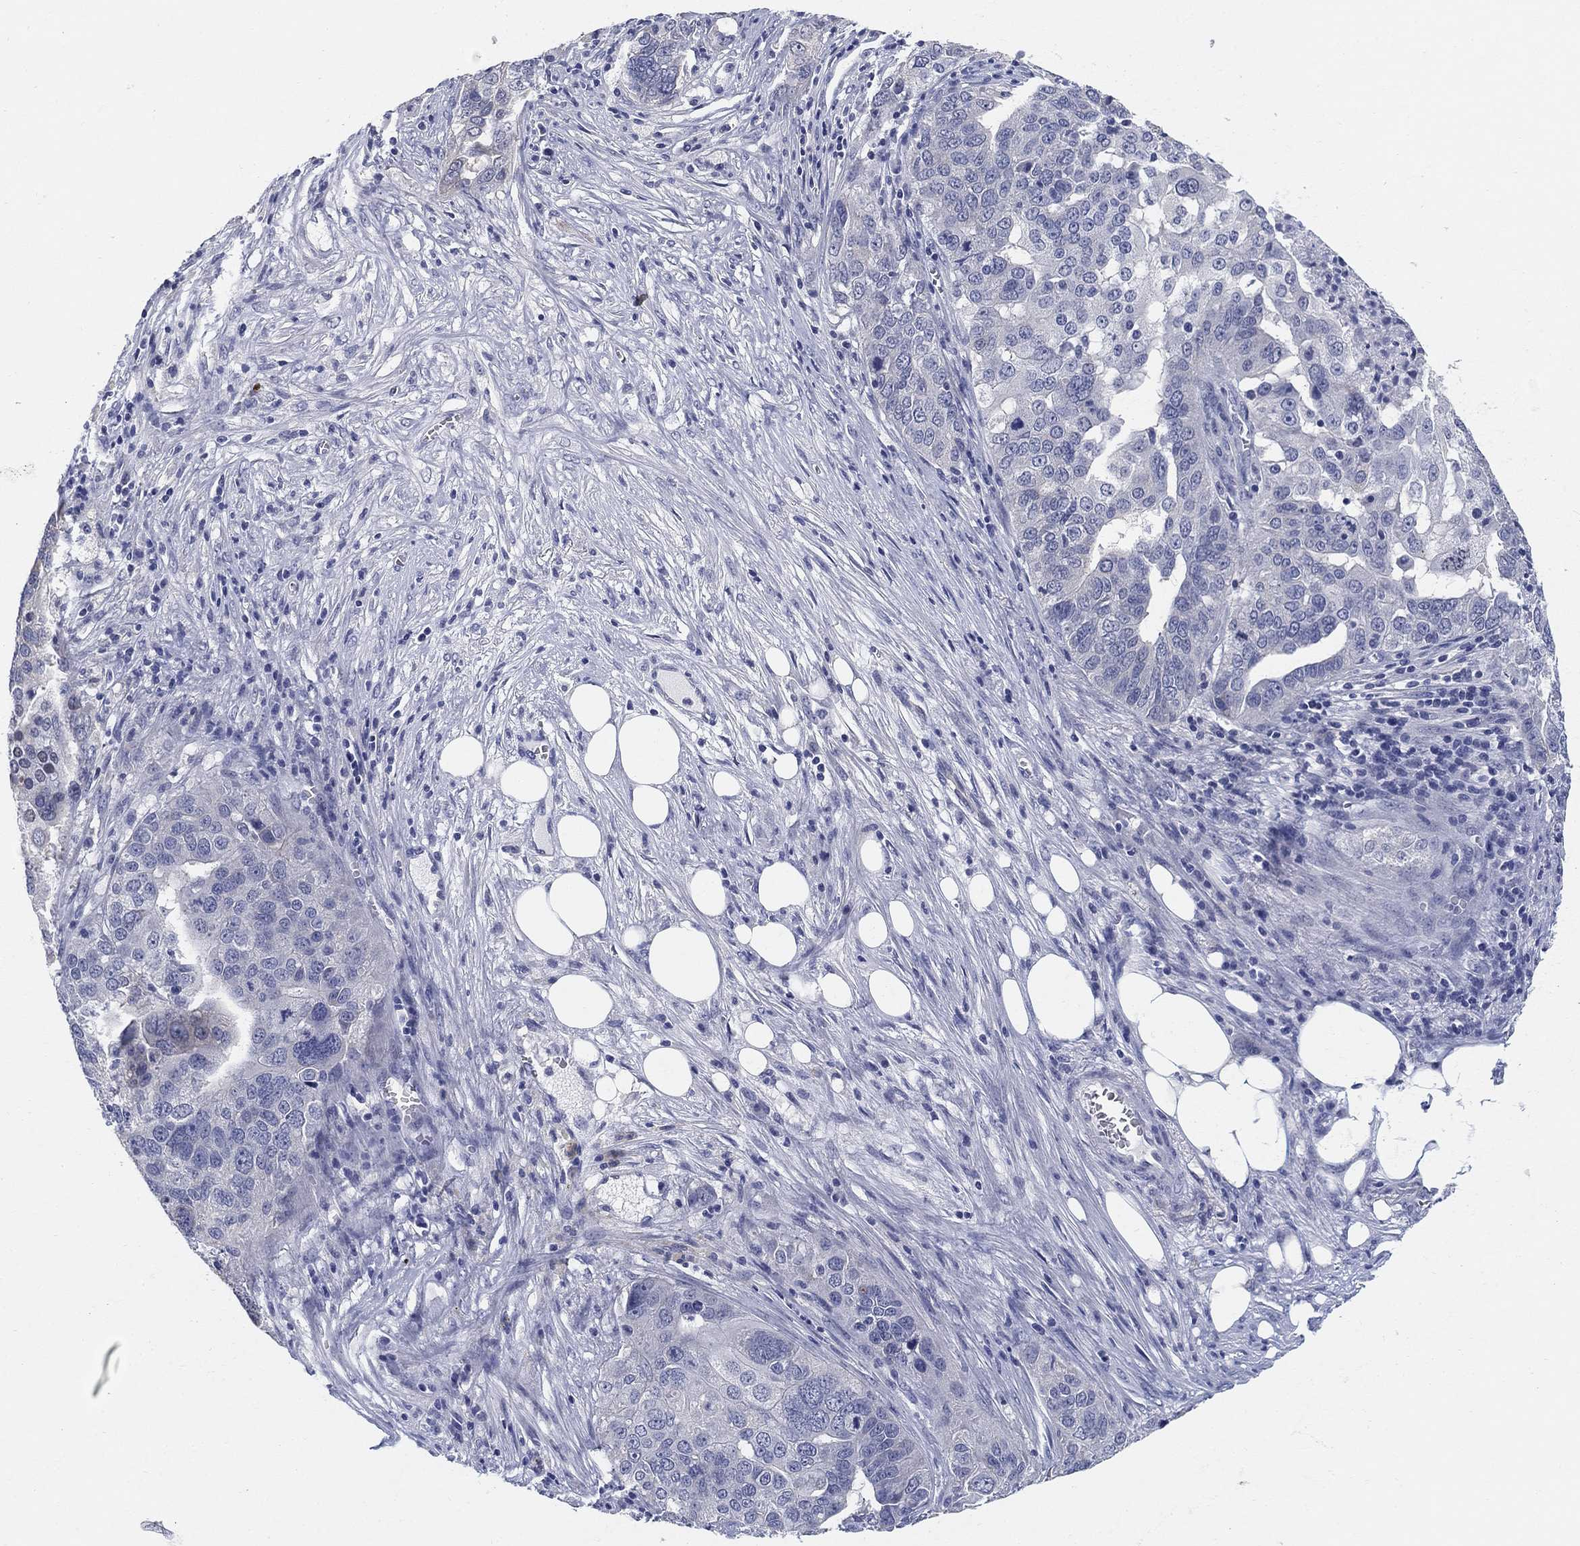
{"staining": {"intensity": "negative", "quantity": "none", "location": "none"}, "tissue": "ovarian cancer", "cell_type": "Tumor cells", "image_type": "cancer", "snomed": [{"axis": "morphology", "description": "Carcinoma, endometroid"}, {"axis": "topography", "description": "Soft tissue"}, {"axis": "topography", "description": "Ovary"}], "caption": "Immunohistochemistry photomicrograph of human endometroid carcinoma (ovarian) stained for a protein (brown), which reveals no positivity in tumor cells.", "gene": "CLUL1", "patient": {"sex": "female", "age": 52}}